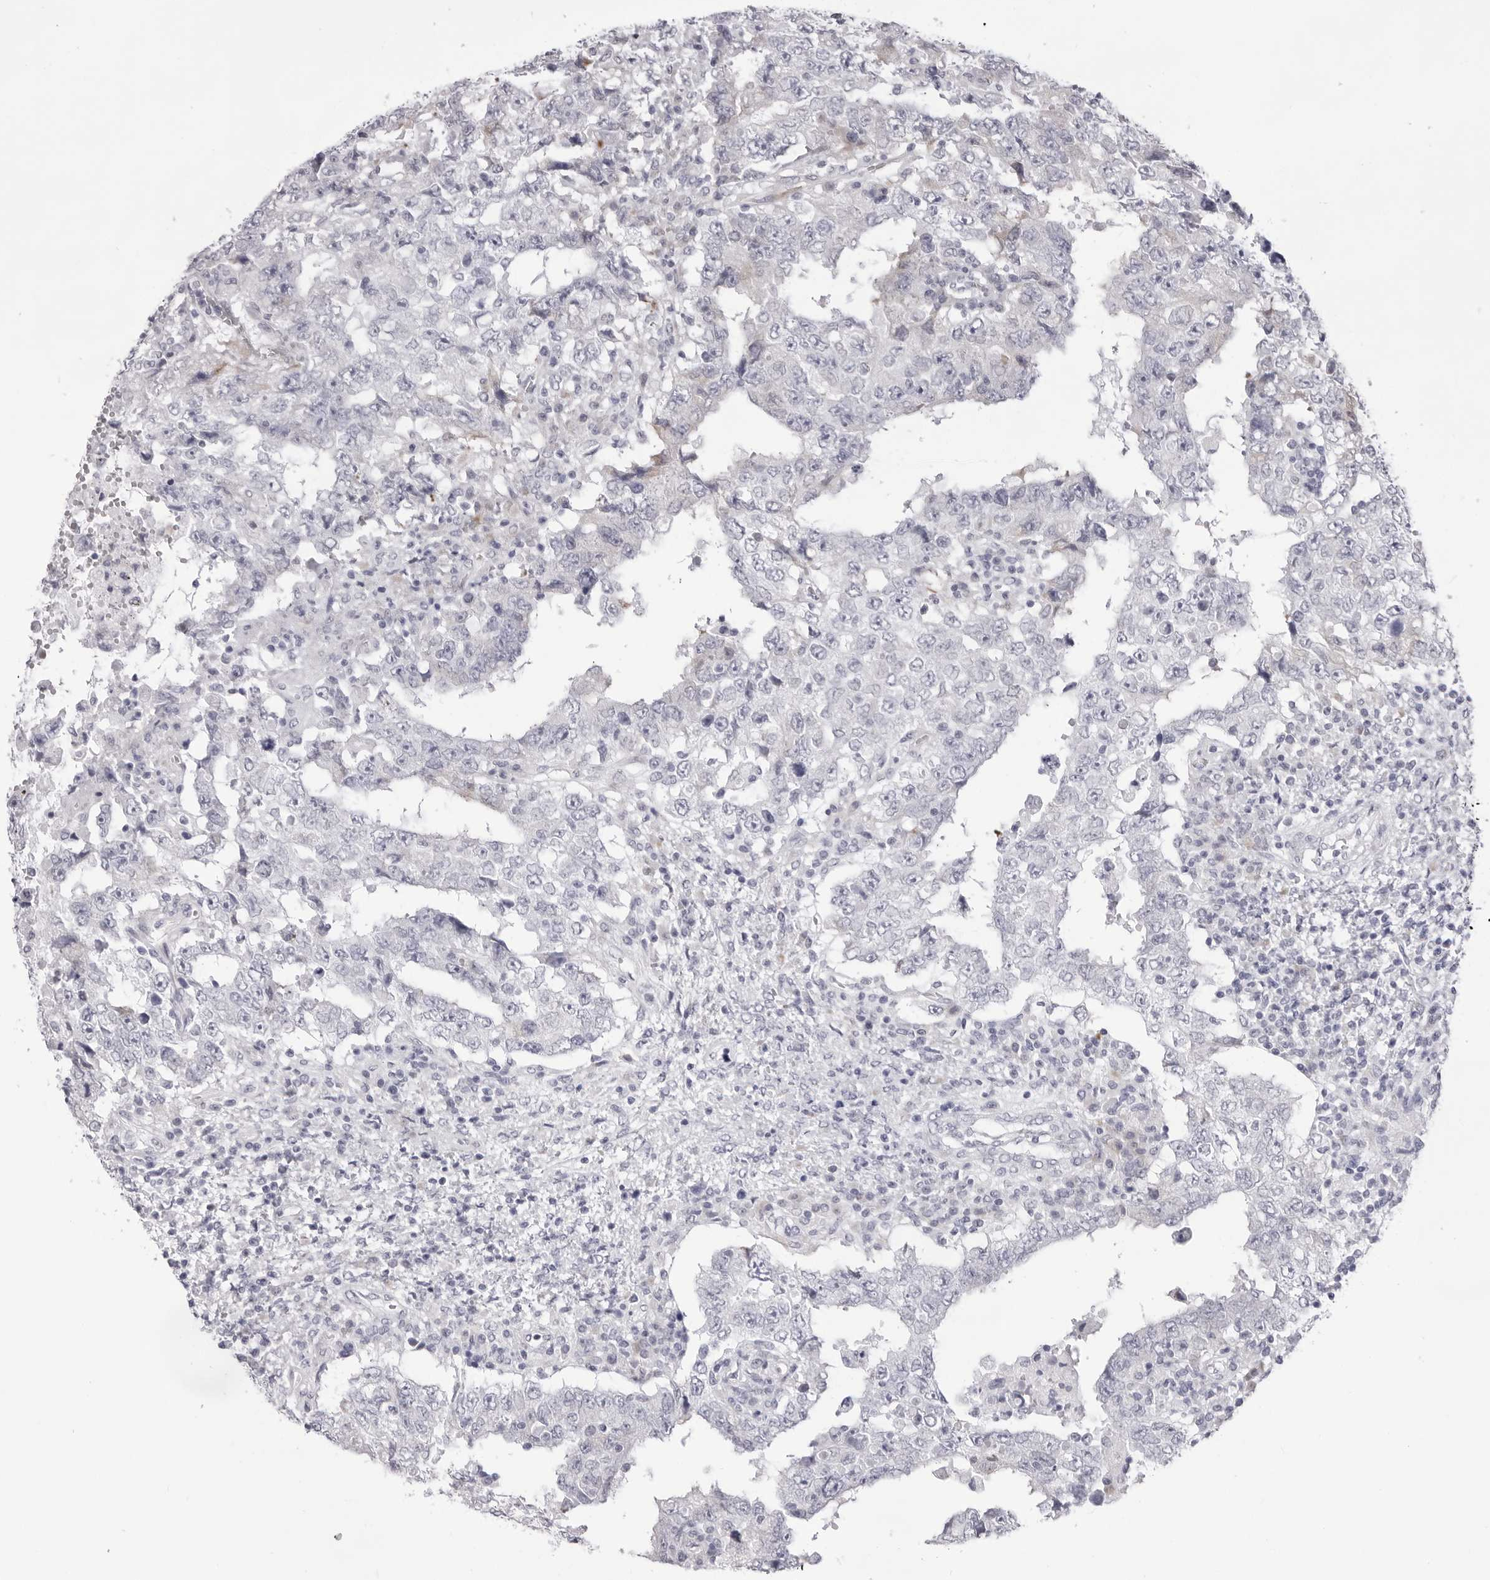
{"staining": {"intensity": "negative", "quantity": "none", "location": "none"}, "tissue": "testis cancer", "cell_type": "Tumor cells", "image_type": "cancer", "snomed": [{"axis": "morphology", "description": "Carcinoma, Embryonal, NOS"}, {"axis": "topography", "description": "Testis"}], "caption": "The immunohistochemistry (IHC) image has no significant expression in tumor cells of testis cancer tissue.", "gene": "SMIM2", "patient": {"sex": "male", "age": 26}}